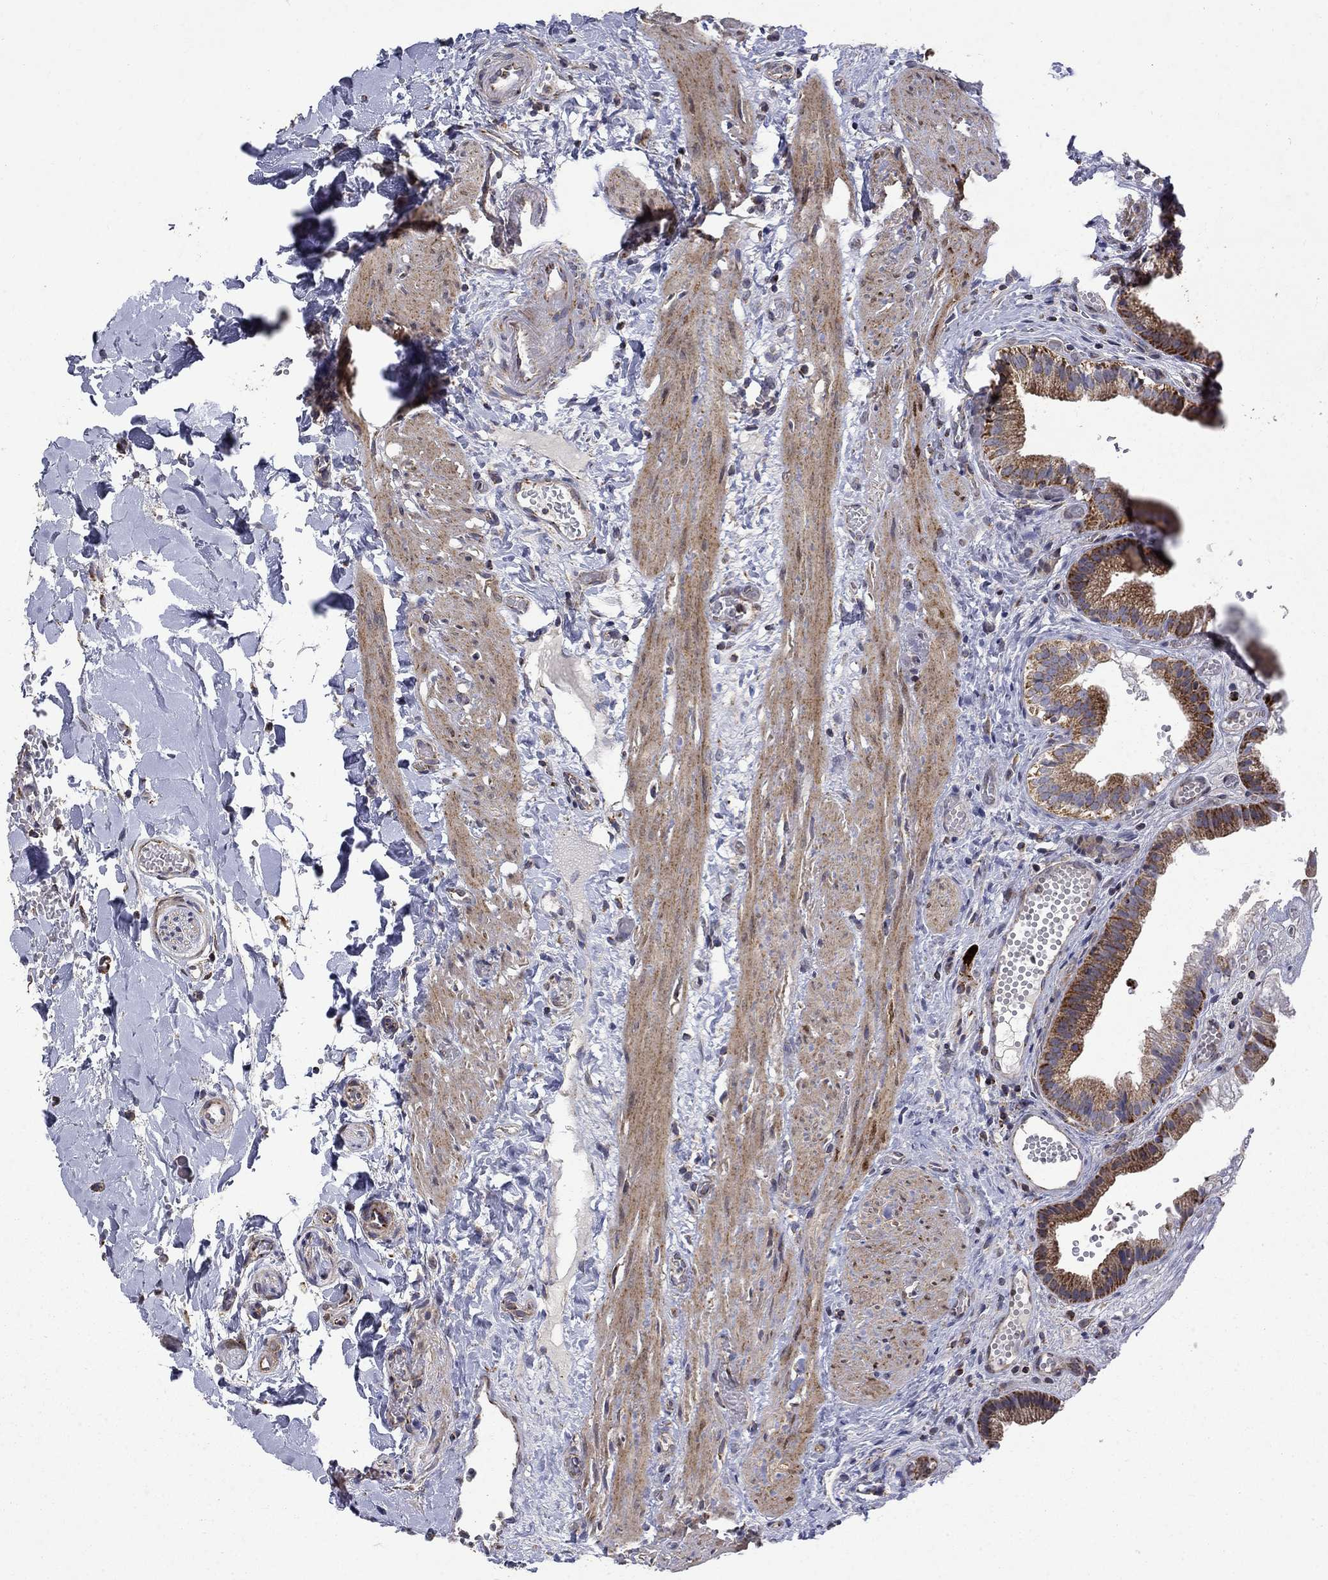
{"staining": {"intensity": "strong", "quantity": ">75%", "location": "cytoplasmic/membranous"}, "tissue": "gallbladder", "cell_type": "Glandular cells", "image_type": "normal", "snomed": [{"axis": "morphology", "description": "Normal tissue, NOS"}, {"axis": "topography", "description": "Gallbladder"}], "caption": "IHC image of unremarkable gallbladder: gallbladder stained using immunohistochemistry (IHC) displays high levels of strong protein expression localized specifically in the cytoplasmic/membranous of glandular cells, appearing as a cytoplasmic/membranous brown color.", "gene": "PCBP3", "patient": {"sex": "female", "age": 24}}